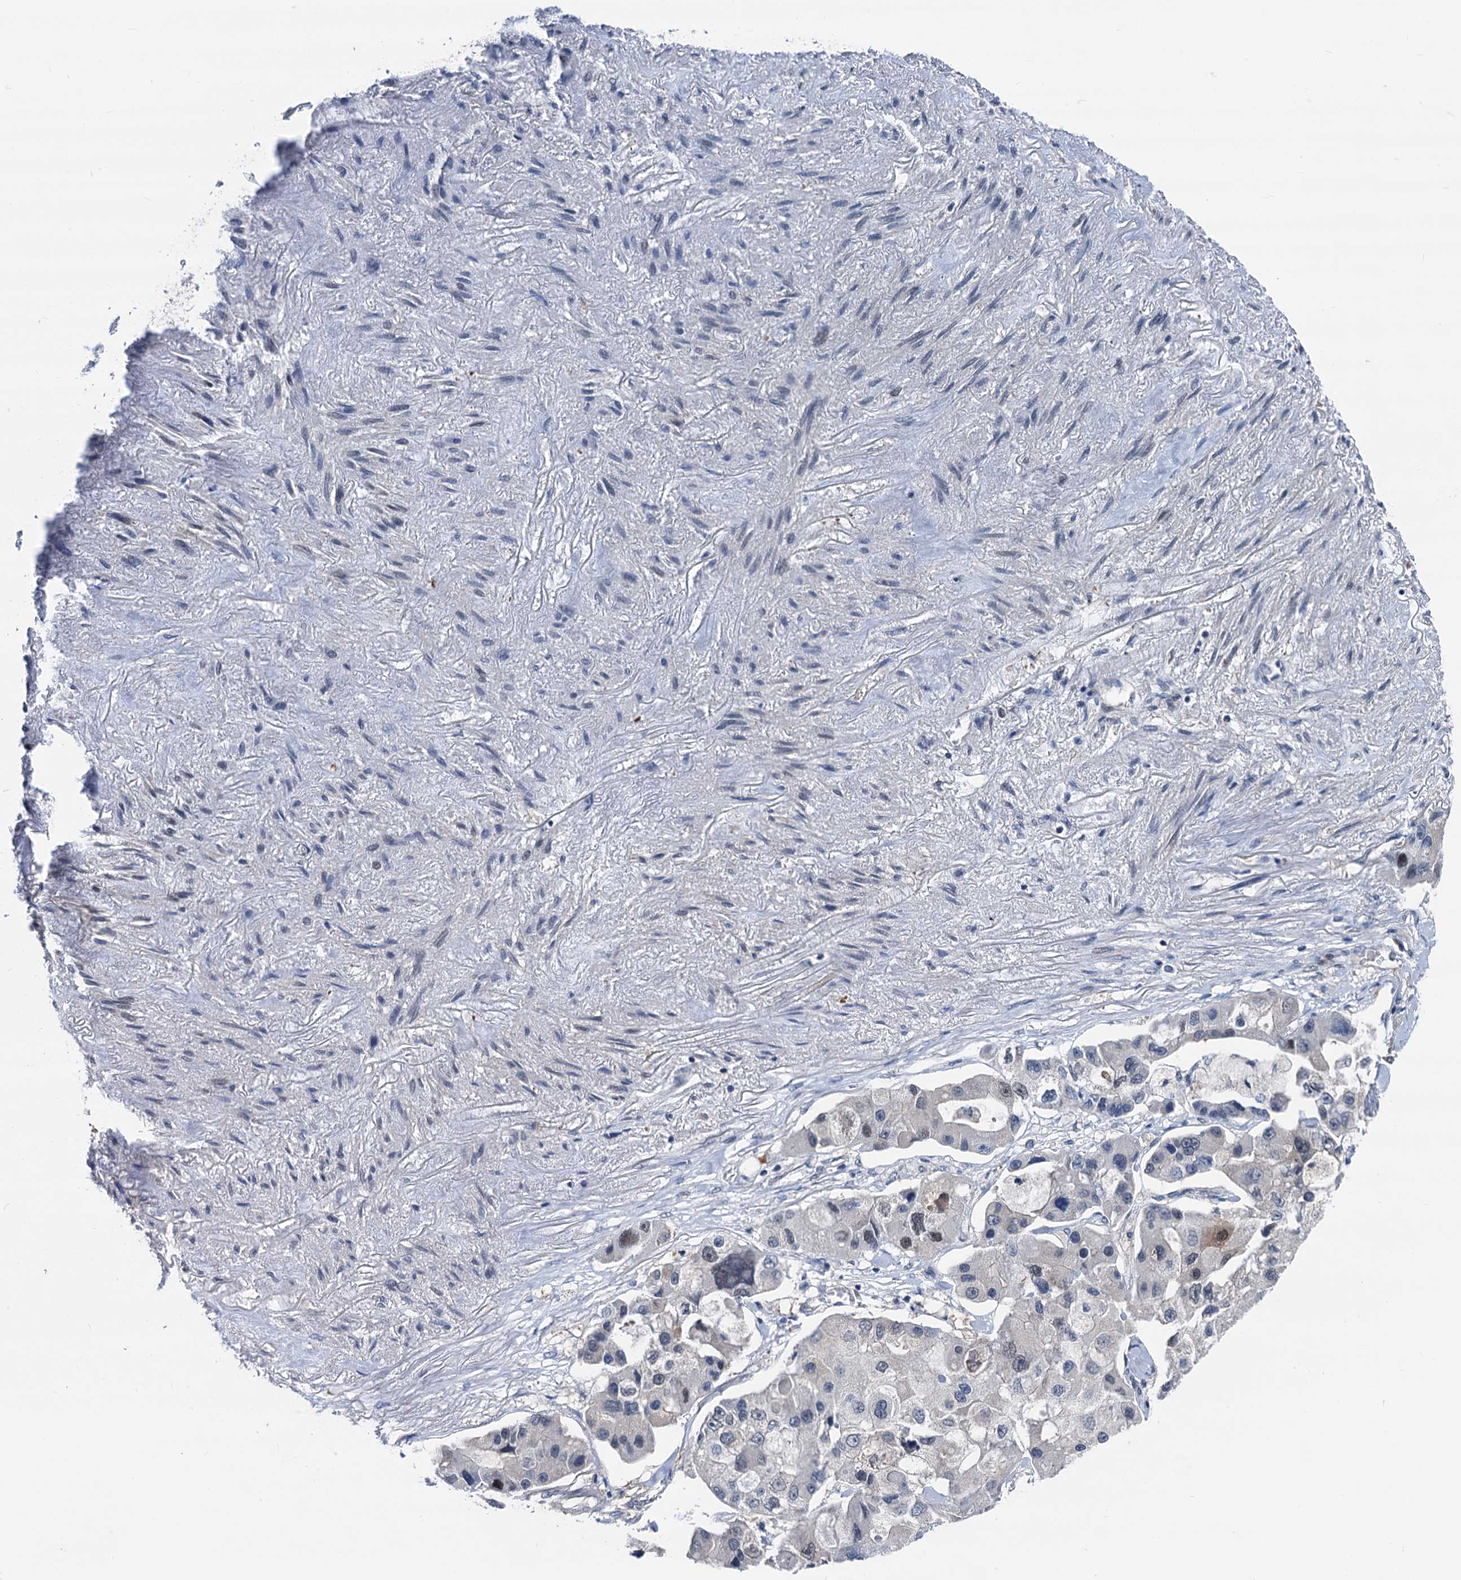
{"staining": {"intensity": "moderate", "quantity": "<25%", "location": "nuclear"}, "tissue": "lung cancer", "cell_type": "Tumor cells", "image_type": "cancer", "snomed": [{"axis": "morphology", "description": "Adenocarcinoma, NOS"}, {"axis": "topography", "description": "Lung"}], "caption": "High-magnification brightfield microscopy of adenocarcinoma (lung) stained with DAB (3,3'-diaminobenzidine) (brown) and counterstained with hematoxylin (blue). tumor cells exhibit moderate nuclear expression is identified in about<25% of cells. (IHC, brightfield microscopy, high magnification).", "gene": "GLO1", "patient": {"sex": "female", "age": 54}}